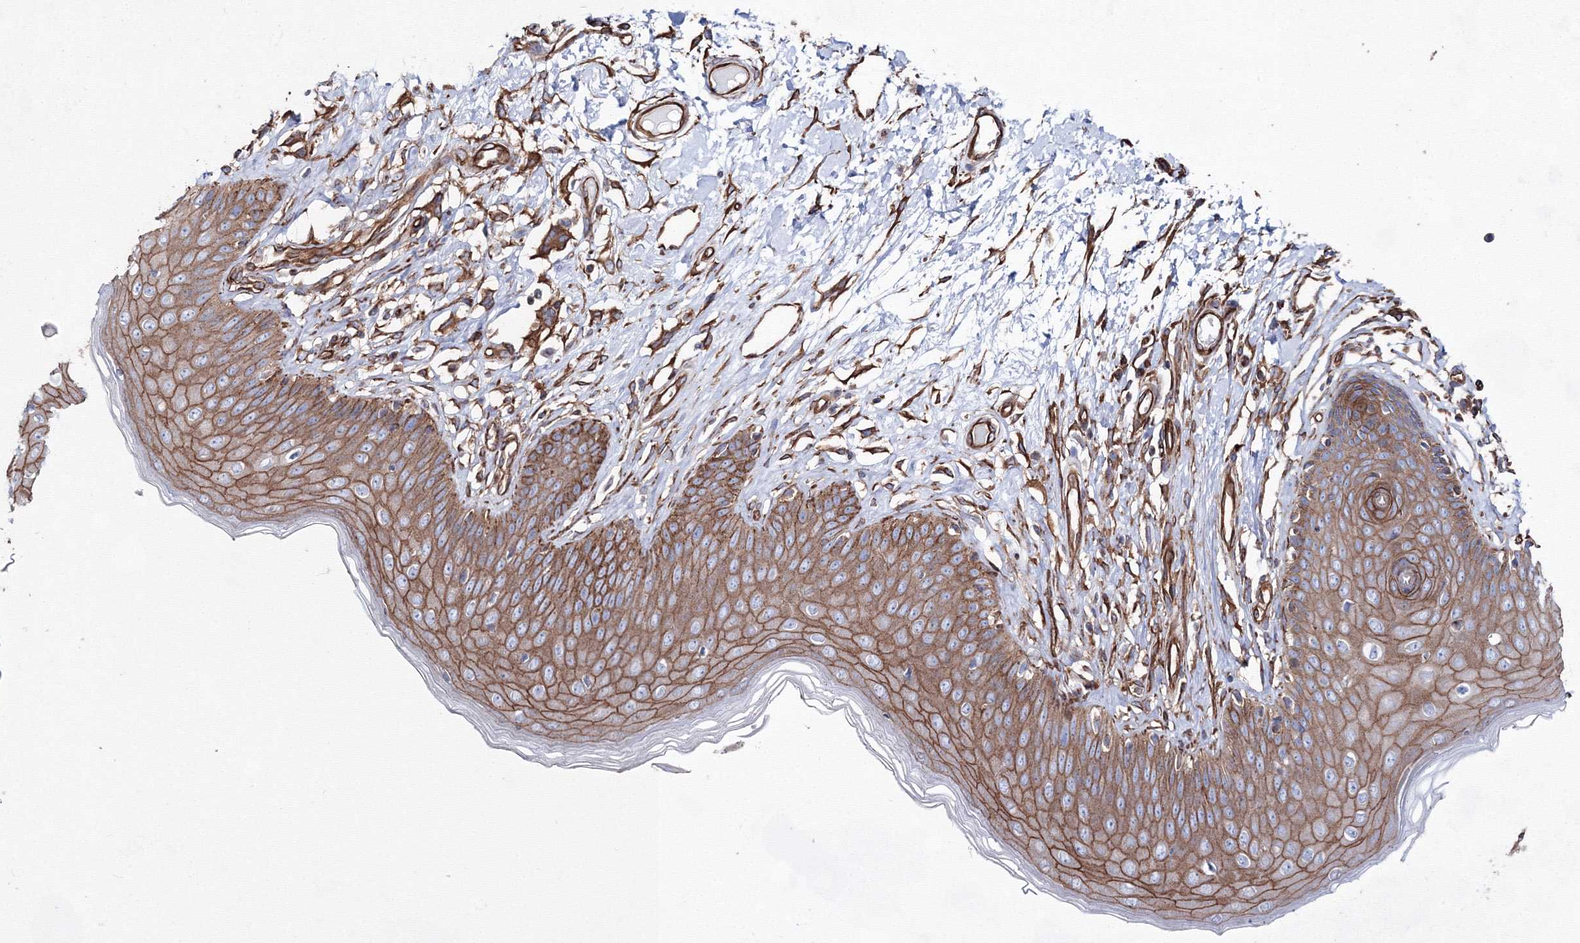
{"staining": {"intensity": "moderate", "quantity": ">75%", "location": "cytoplasmic/membranous"}, "tissue": "skin", "cell_type": "Epidermal cells", "image_type": "normal", "snomed": [{"axis": "morphology", "description": "Normal tissue, NOS"}, {"axis": "morphology", "description": "Squamous cell carcinoma, NOS"}, {"axis": "topography", "description": "Vulva"}], "caption": "Skin stained with immunohistochemistry (IHC) exhibits moderate cytoplasmic/membranous staining in about >75% of epidermal cells. (Brightfield microscopy of DAB IHC at high magnification).", "gene": "ANKRD37", "patient": {"sex": "female", "age": 85}}